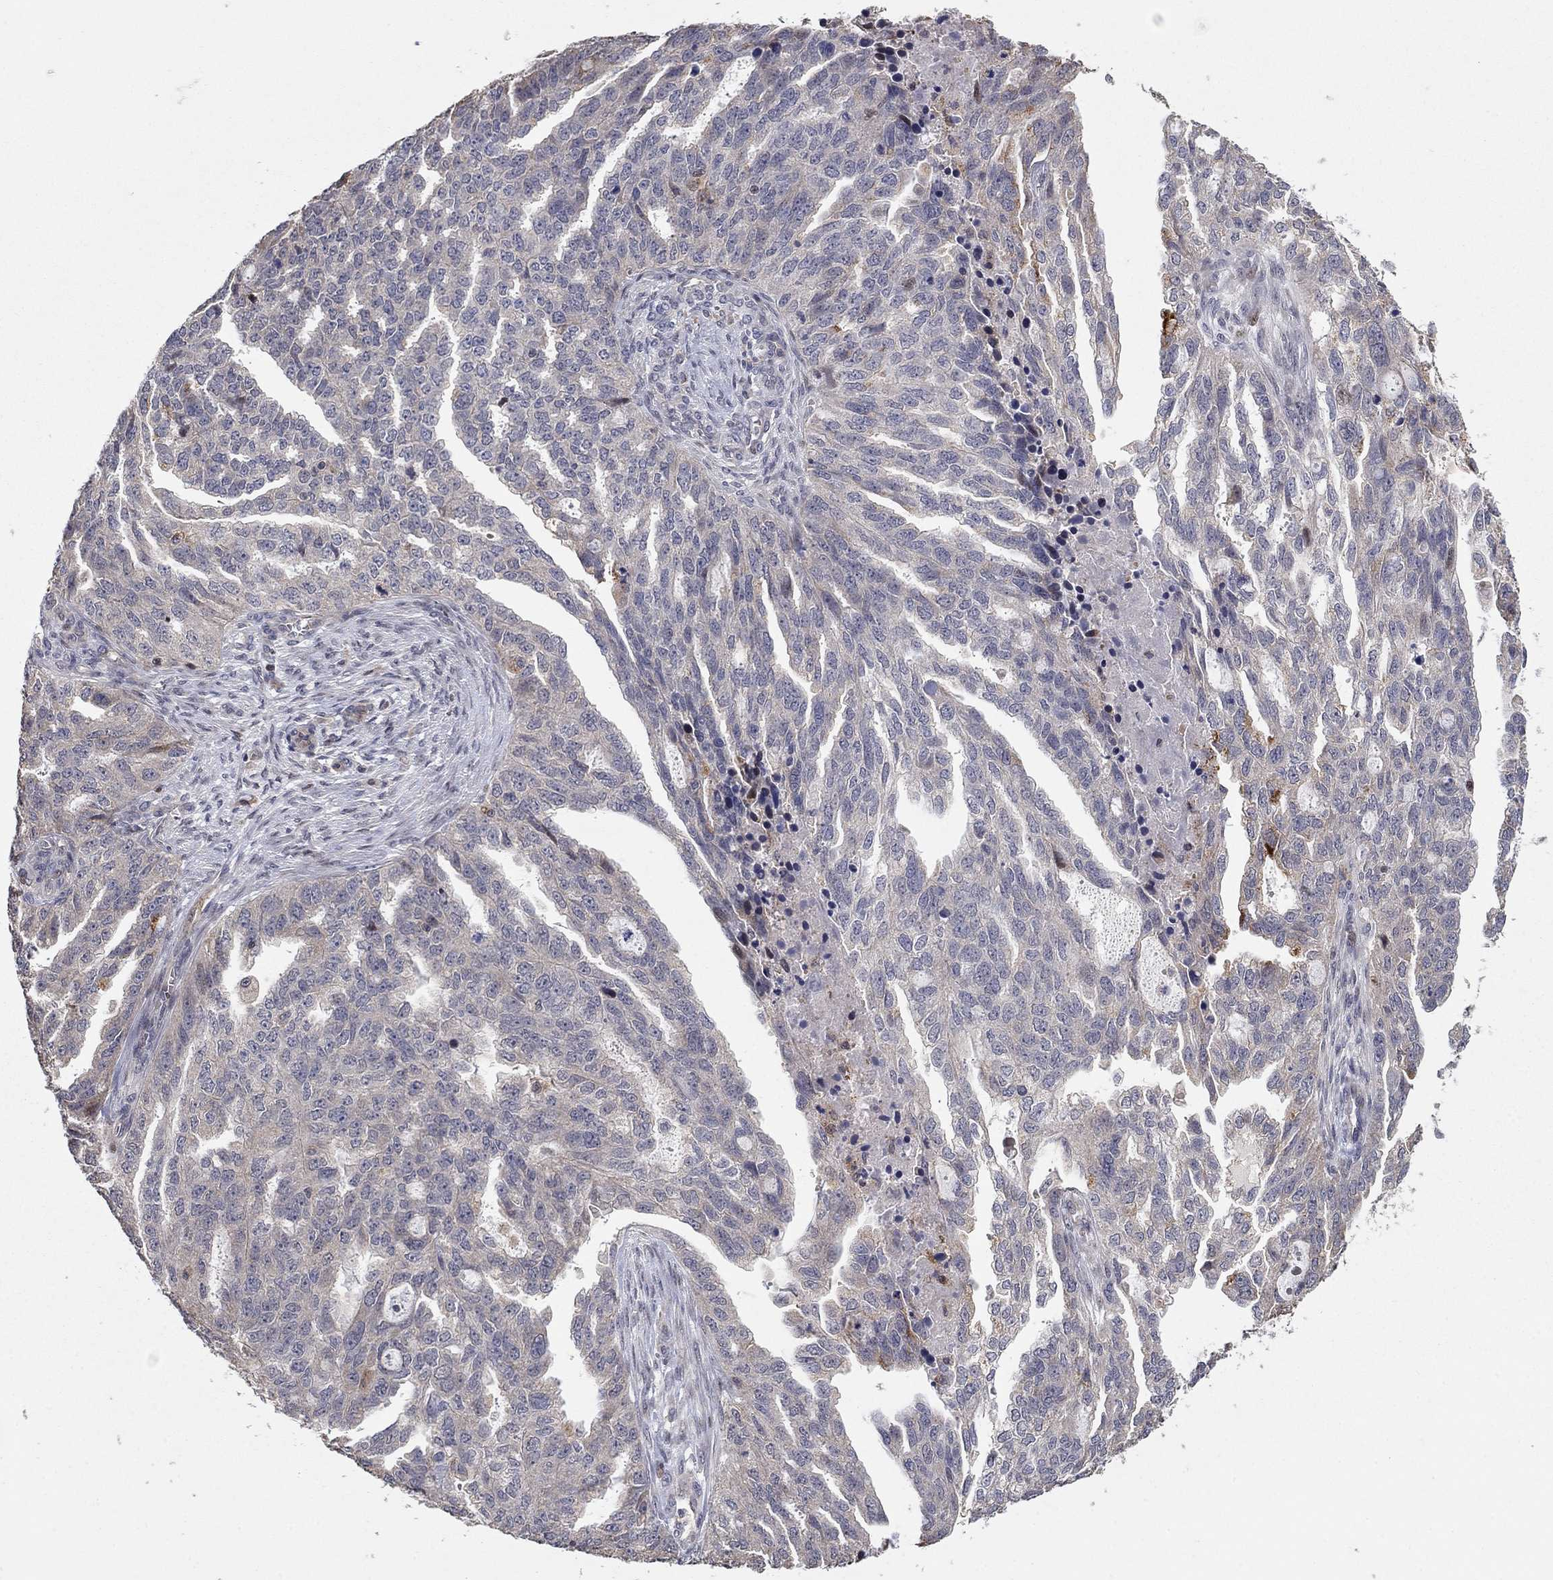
{"staining": {"intensity": "negative", "quantity": "none", "location": "none"}, "tissue": "ovarian cancer", "cell_type": "Tumor cells", "image_type": "cancer", "snomed": [{"axis": "morphology", "description": "Cystadenocarcinoma, serous, NOS"}, {"axis": "topography", "description": "Ovary"}], "caption": "An image of human serous cystadenocarcinoma (ovarian) is negative for staining in tumor cells.", "gene": "LPCAT4", "patient": {"sex": "female", "age": 51}}